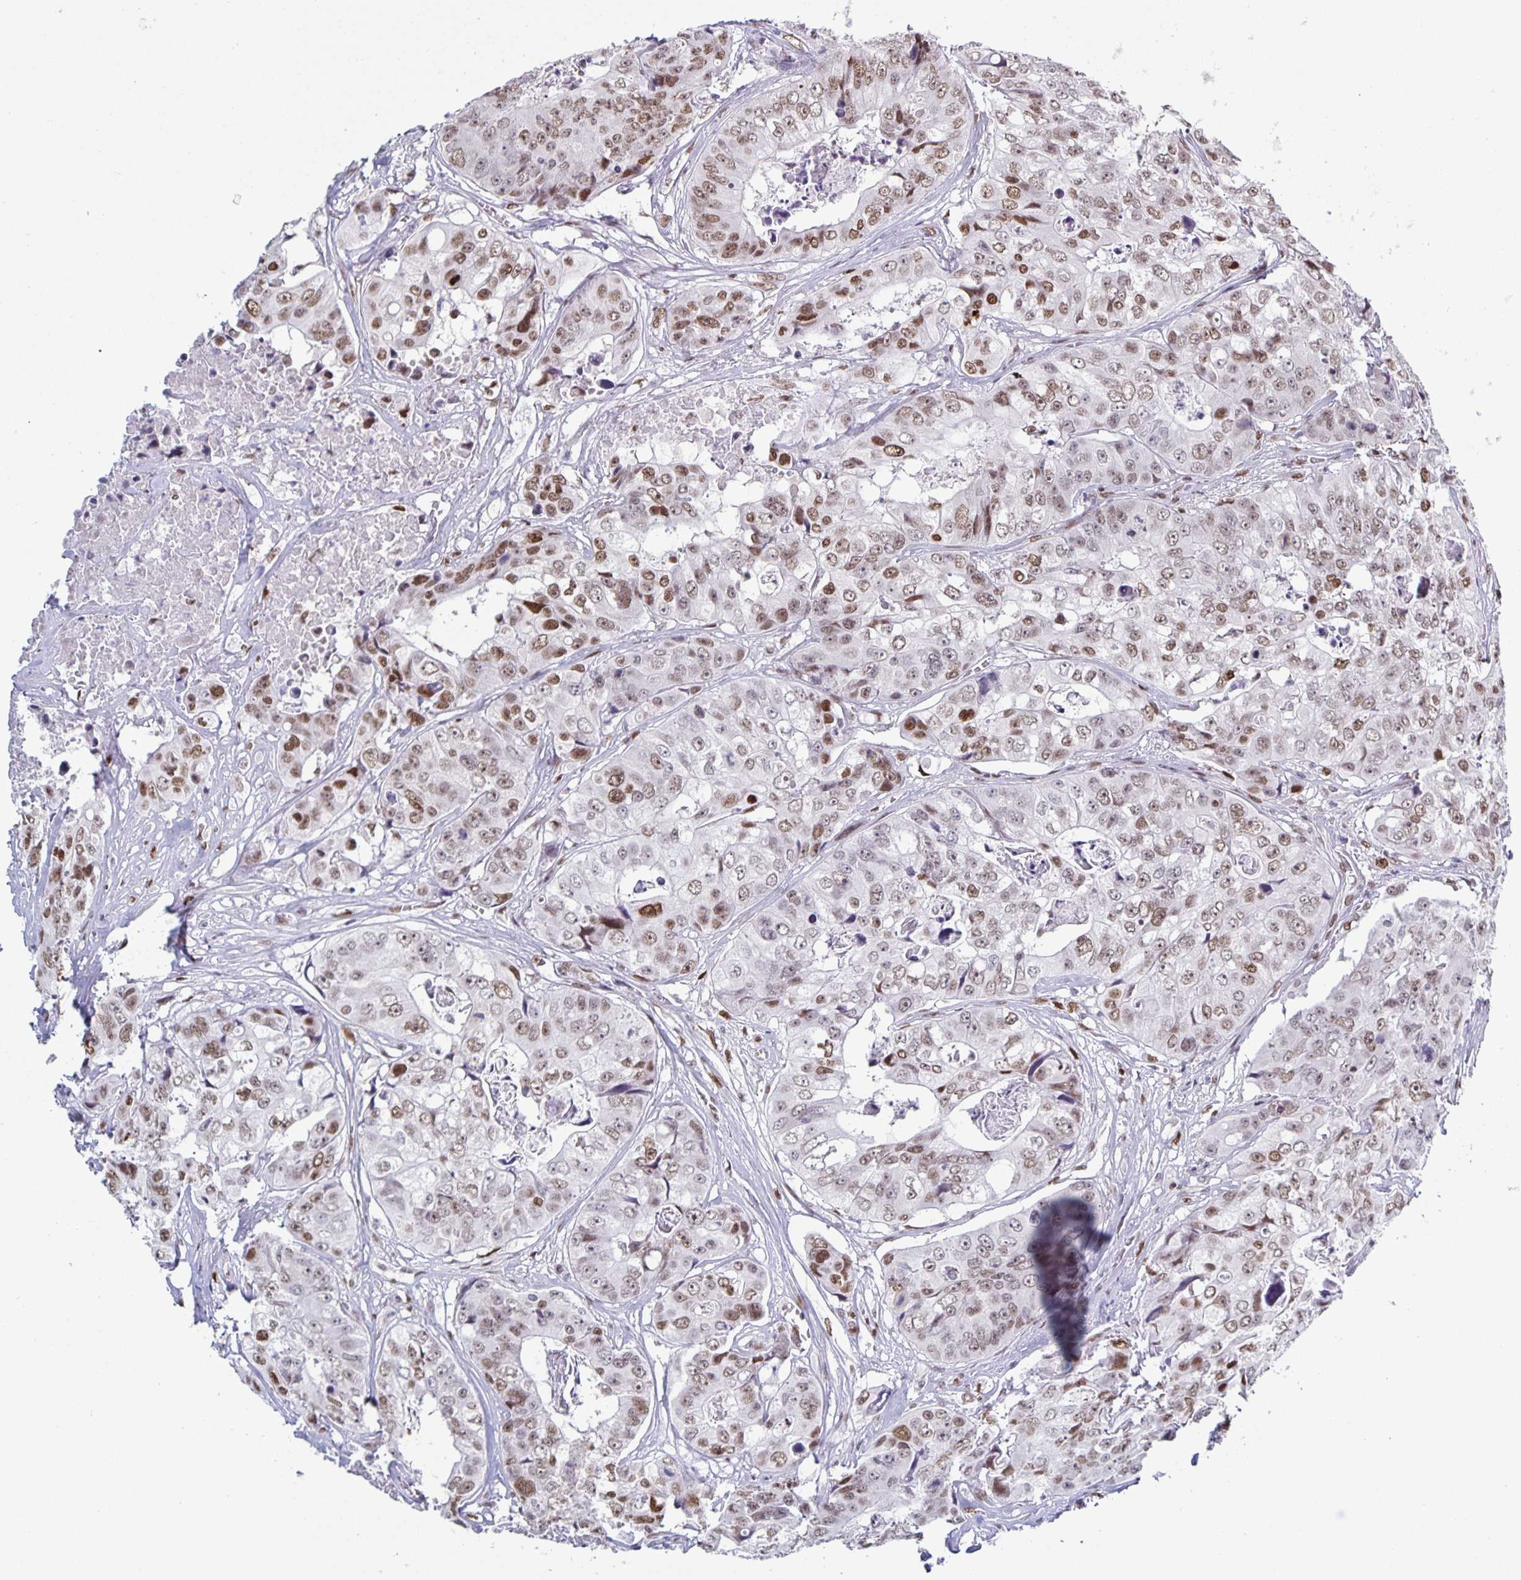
{"staining": {"intensity": "moderate", "quantity": ">75%", "location": "nuclear"}, "tissue": "colorectal cancer", "cell_type": "Tumor cells", "image_type": "cancer", "snomed": [{"axis": "morphology", "description": "Adenocarcinoma, NOS"}, {"axis": "topography", "description": "Rectum"}], "caption": "A high-resolution micrograph shows immunohistochemistry (IHC) staining of colorectal adenocarcinoma, which shows moderate nuclear positivity in about >75% of tumor cells.", "gene": "JUND", "patient": {"sex": "female", "age": 62}}